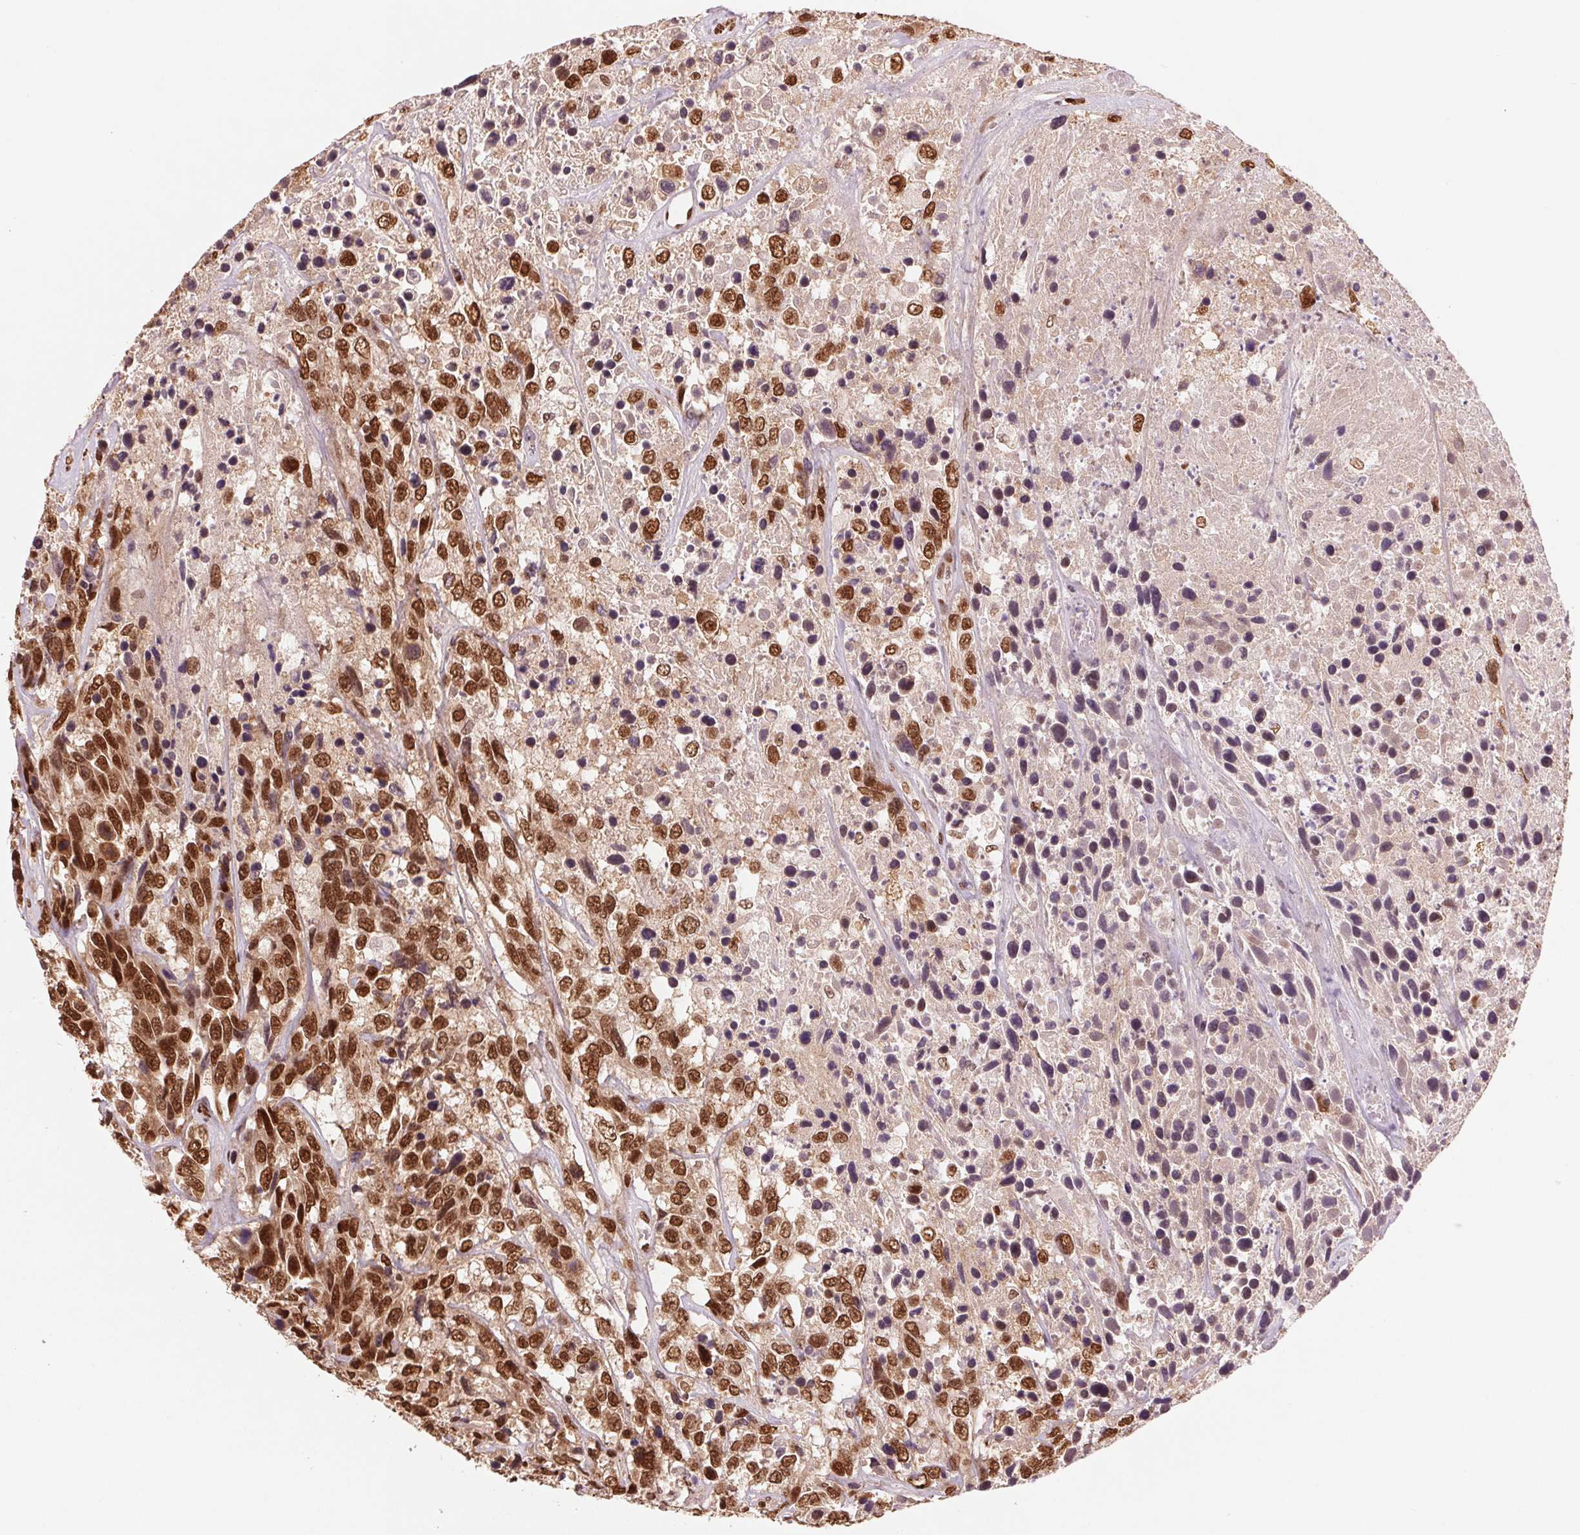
{"staining": {"intensity": "strong", "quantity": ">75%", "location": "nuclear"}, "tissue": "urothelial cancer", "cell_type": "Tumor cells", "image_type": "cancer", "snomed": [{"axis": "morphology", "description": "Urothelial carcinoma, High grade"}, {"axis": "topography", "description": "Urinary bladder"}], "caption": "High-power microscopy captured an immunohistochemistry (IHC) image of urothelial cancer, revealing strong nuclear positivity in about >75% of tumor cells.", "gene": "TTLL9", "patient": {"sex": "female", "age": 70}}